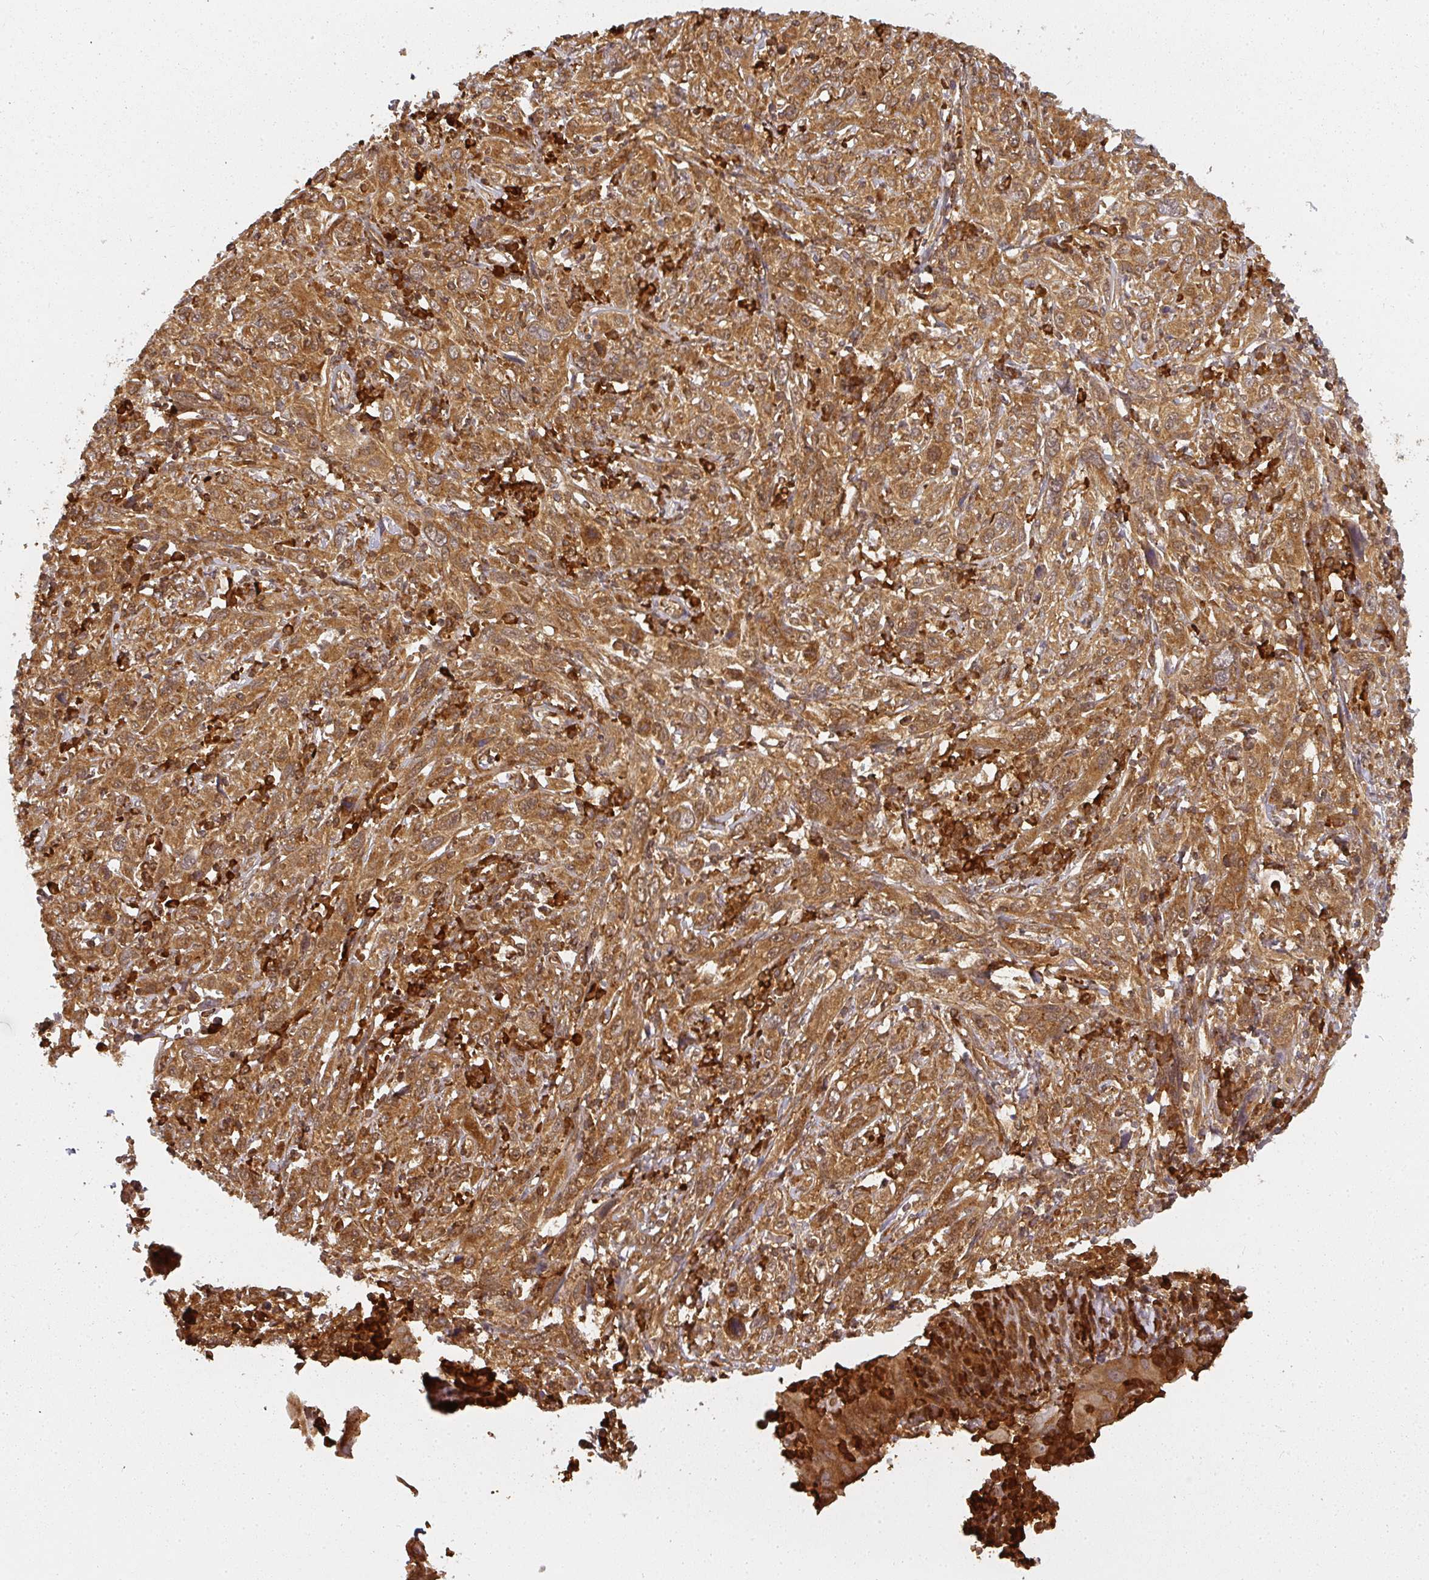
{"staining": {"intensity": "moderate", "quantity": ">75%", "location": "cytoplasmic/membranous"}, "tissue": "cervical cancer", "cell_type": "Tumor cells", "image_type": "cancer", "snomed": [{"axis": "morphology", "description": "Squamous cell carcinoma, NOS"}, {"axis": "topography", "description": "Cervix"}], "caption": "This is a histology image of immunohistochemistry staining of cervical cancer, which shows moderate expression in the cytoplasmic/membranous of tumor cells.", "gene": "PPP6R3", "patient": {"sex": "female", "age": 46}}